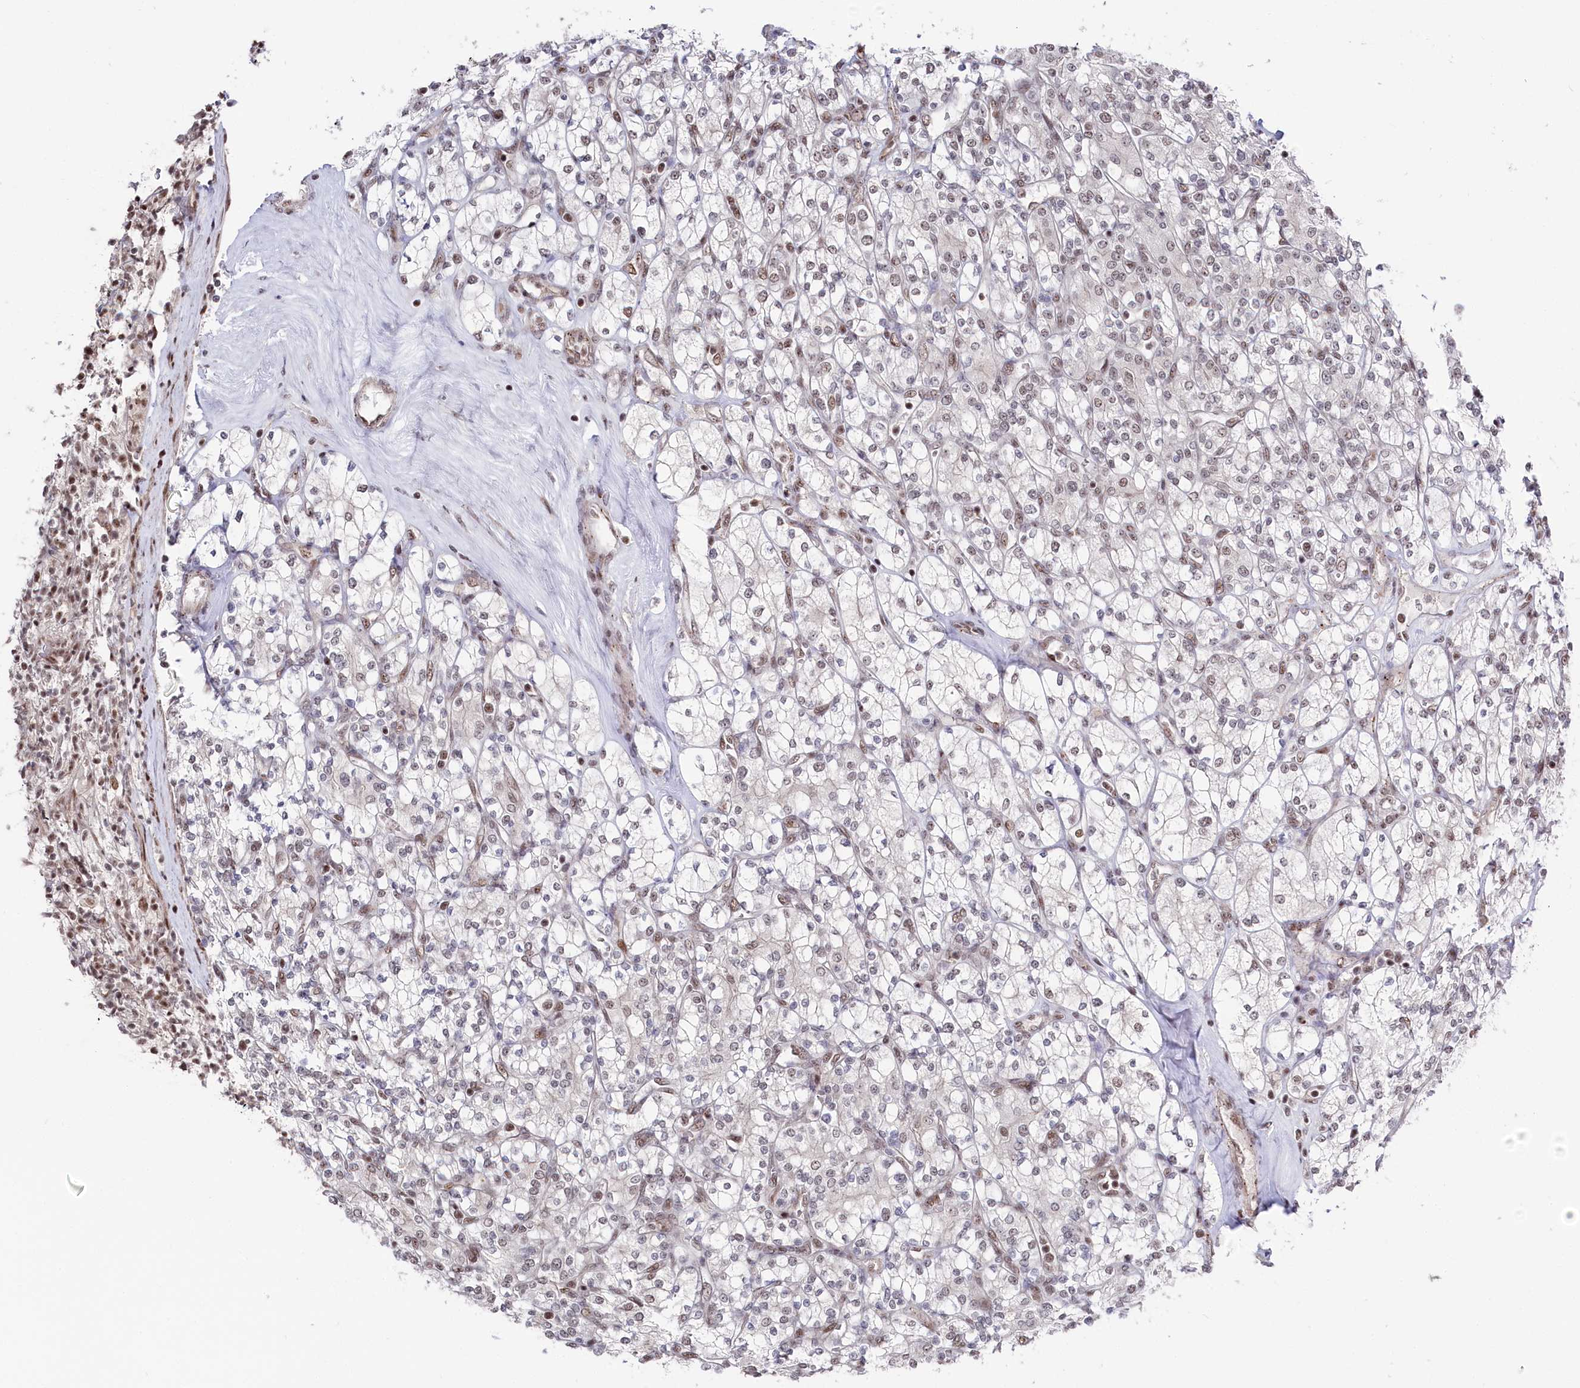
{"staining": {"intensity": "weak", "quantity": "25%-75%", "location": "nuclear"}, "tissue": "renal cancer", "cell_type": "Tumor cells", "image_type": "cancer", "snomed": [{"axis": "morphology", "description": "Adenocarcinoma, NOS"}, {"axis": "topography", "description": "Kidney"}], "caption": "Adenocarcinoma (renal) stained with a brown dye exhibits weak nuclear positive staining in about 25%-75% of tumor cells.", "gene": "POLR2H", "patient": {"sex": "male", "age": 77}}